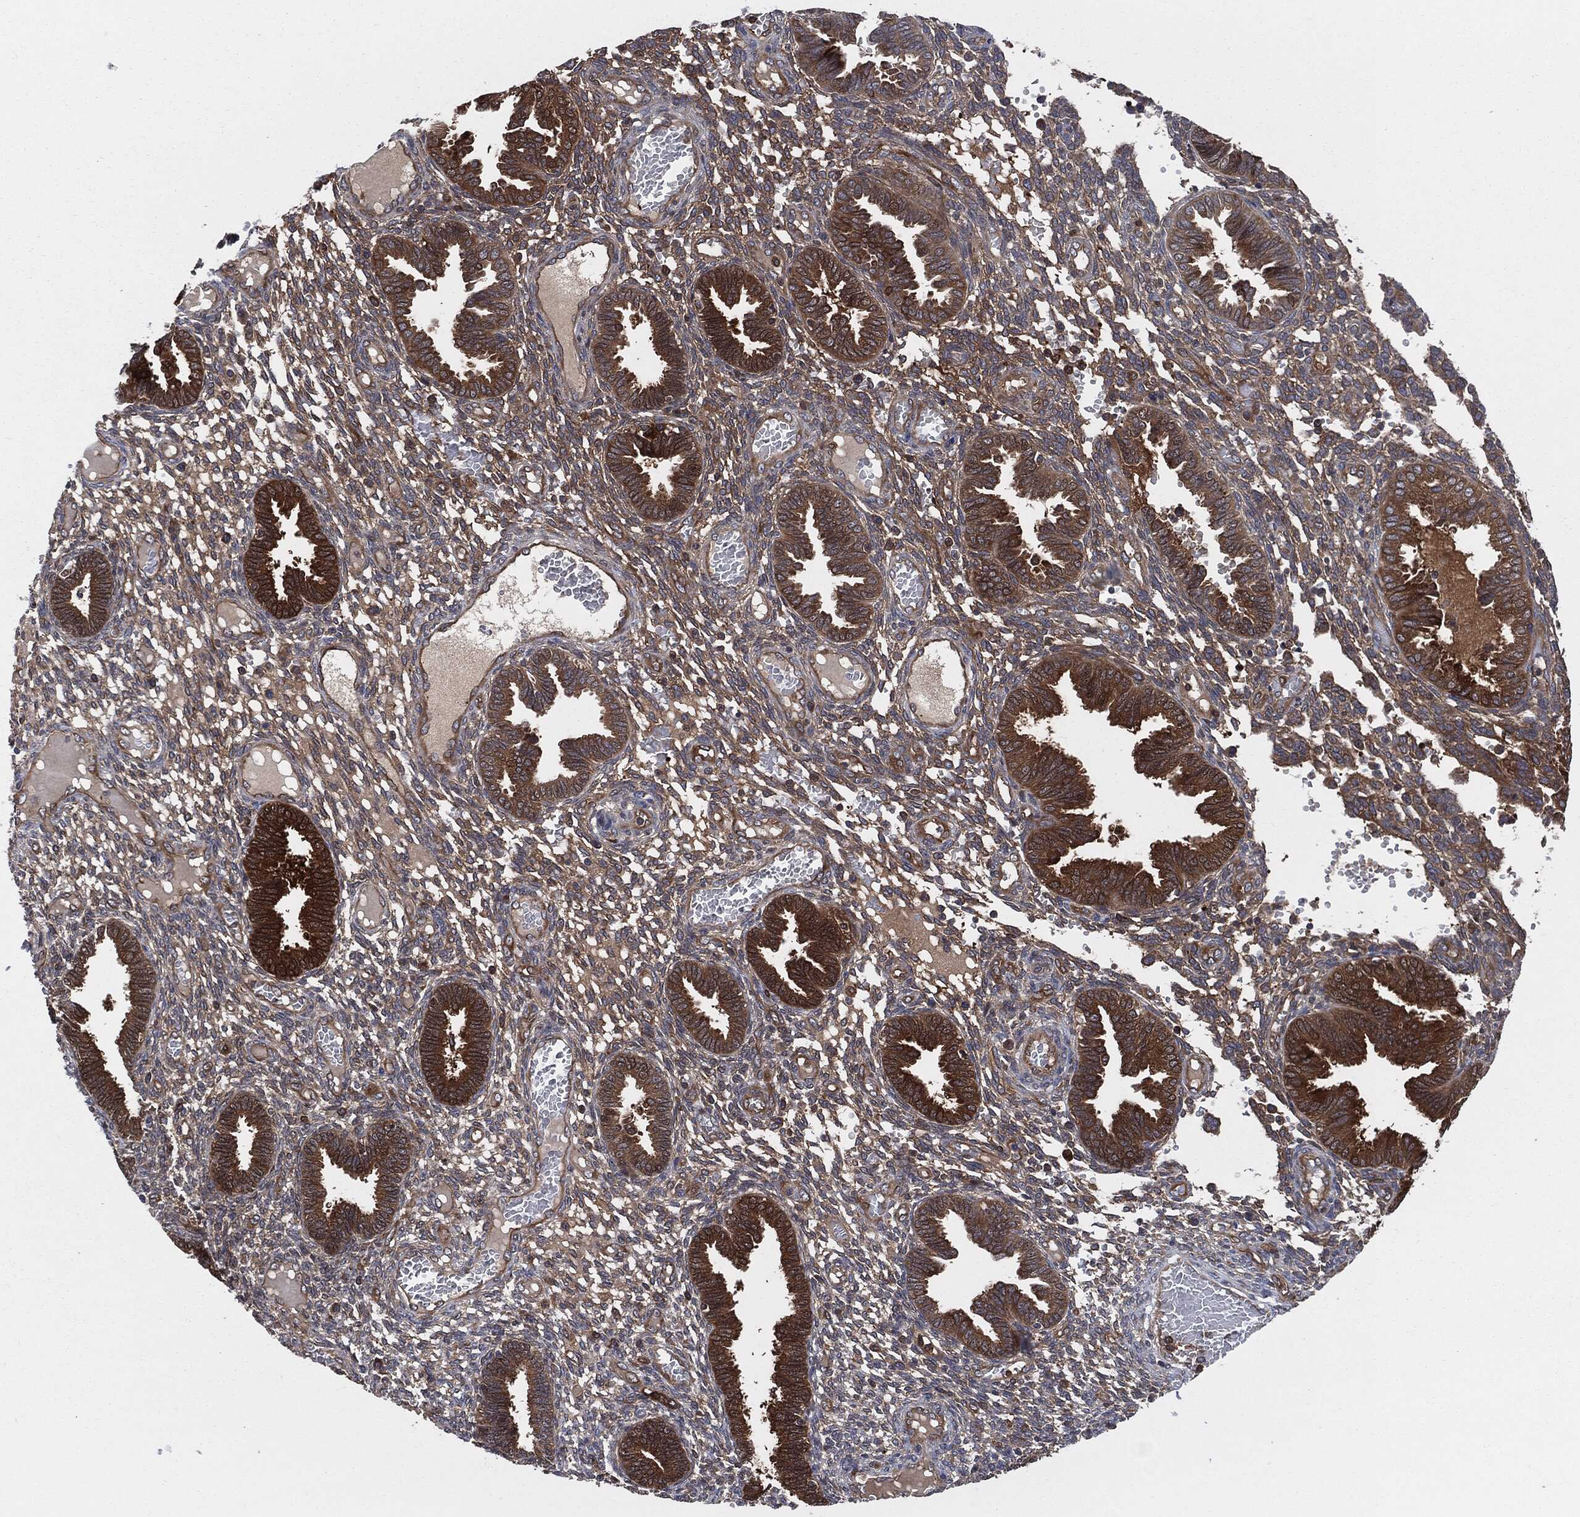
{"staining": {"intensity": "weak", "quantity": "25%-75%", "location": "cytoplasmic/membranous"}, "tissue": "endometrium", "cell_type": "Cells in endometrial stroma", "image_type": "normal", "snomed": [{"axis": "morphology", "description": "Normal tissue, NOS"}, {"axis": "topography", "description": "Endometrium"}], "caption": "Immunohistochemistry (DAB) staining of unremarkable human endometrium shows weak cytoplasmic/membranous protein staining in about 25%-75% of cells in endometrial stroma. (DAB = brown stain, brightfield microscopy at high magnification).", "gene": "XPNPEP1", "patient": {"sex": "female", "age": 42}}